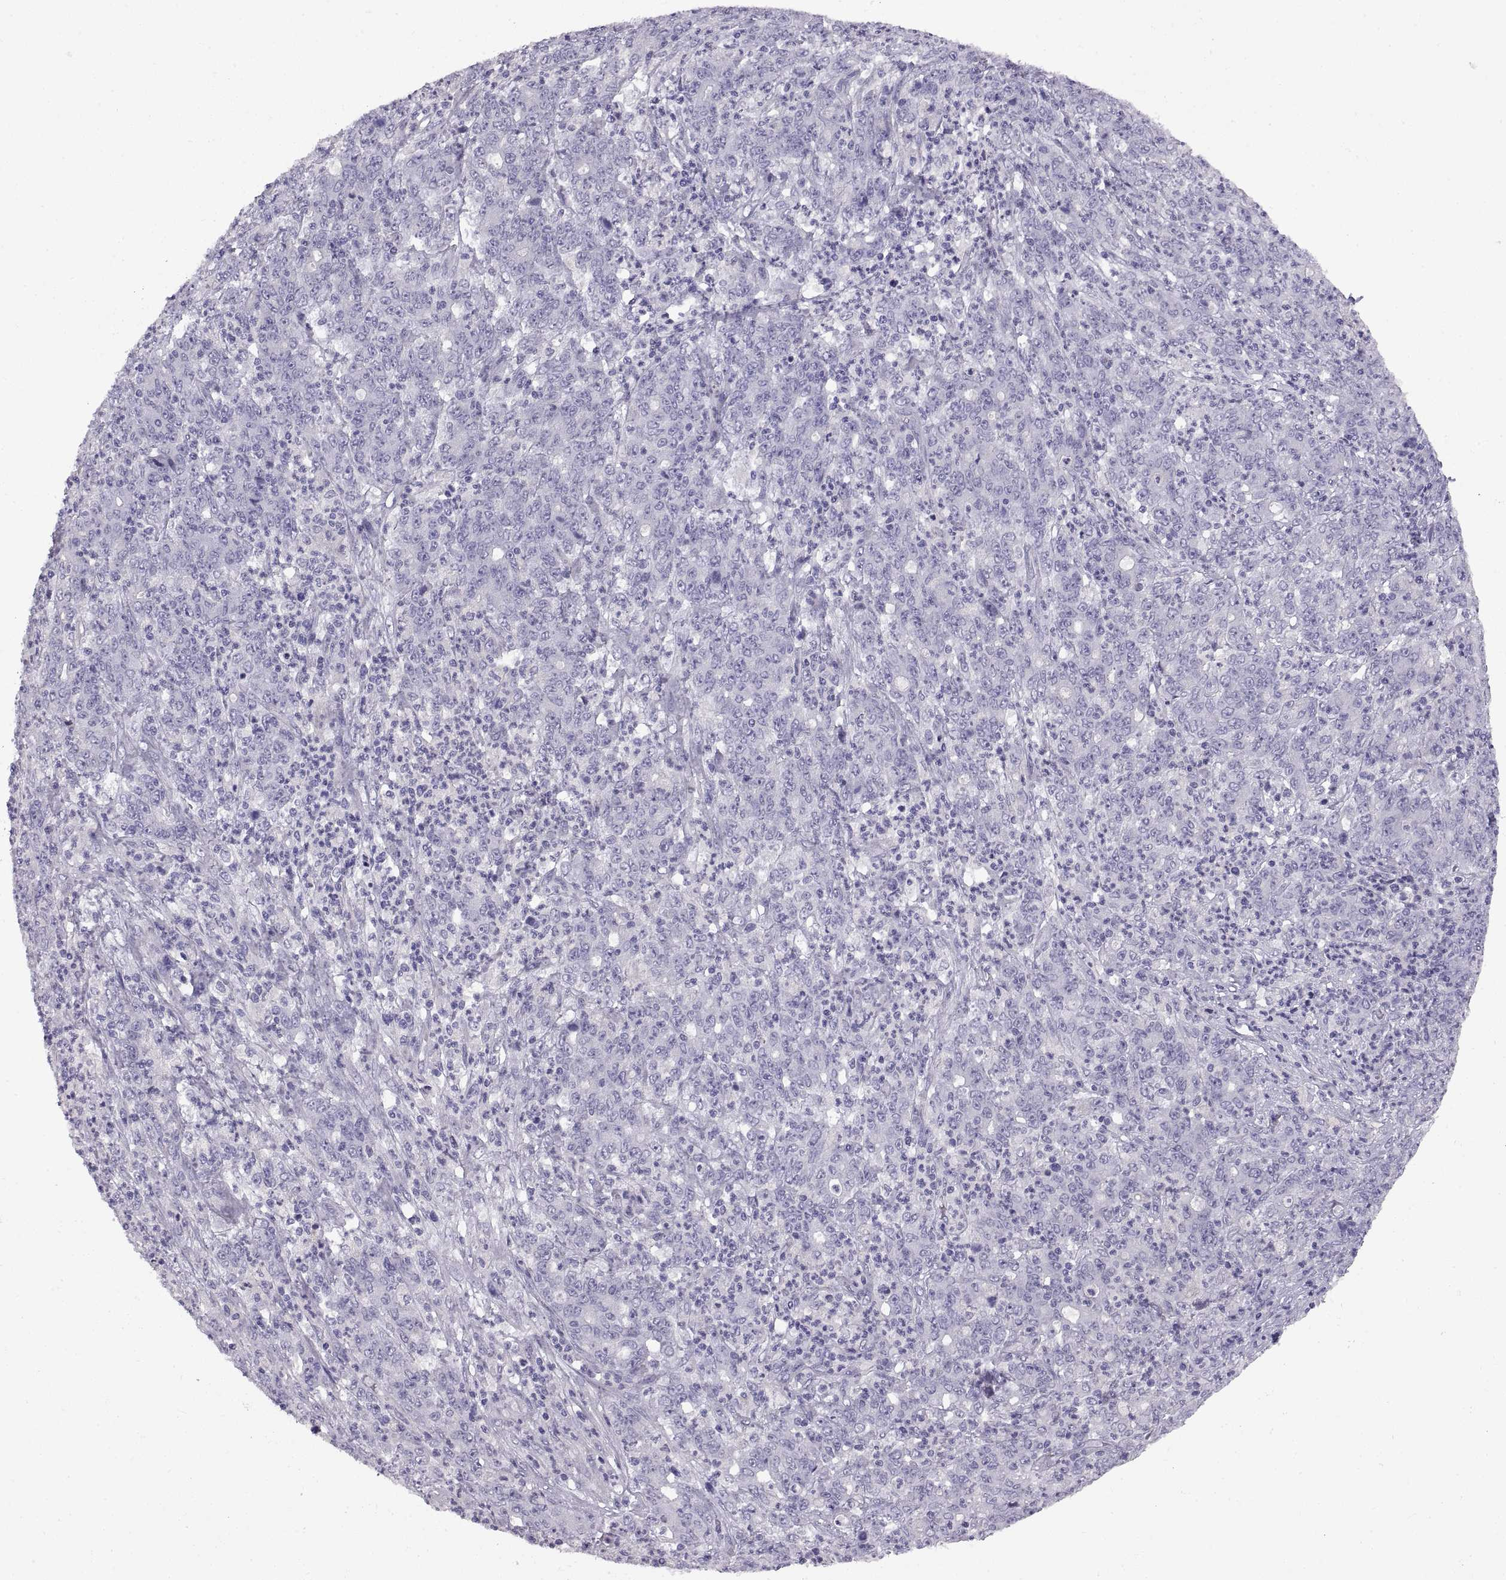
{"staining": {"intensity": "negative", "quantity": "none", "location": "none"}, "tissue": "stomach cancer", "cell_type": "Tumor cells", "image_type": "cancer", "snomed": [{"axis": "morphology", "description": "Adenocarcinoma, NOS"}, {"axis": "topography", "description": "Stomach, lower"}], "caption": "Tumor cells show no significant staining in stomach cancer.", "gene": "CRYBB3", "patient": {"sex": "female", "age": 71}}